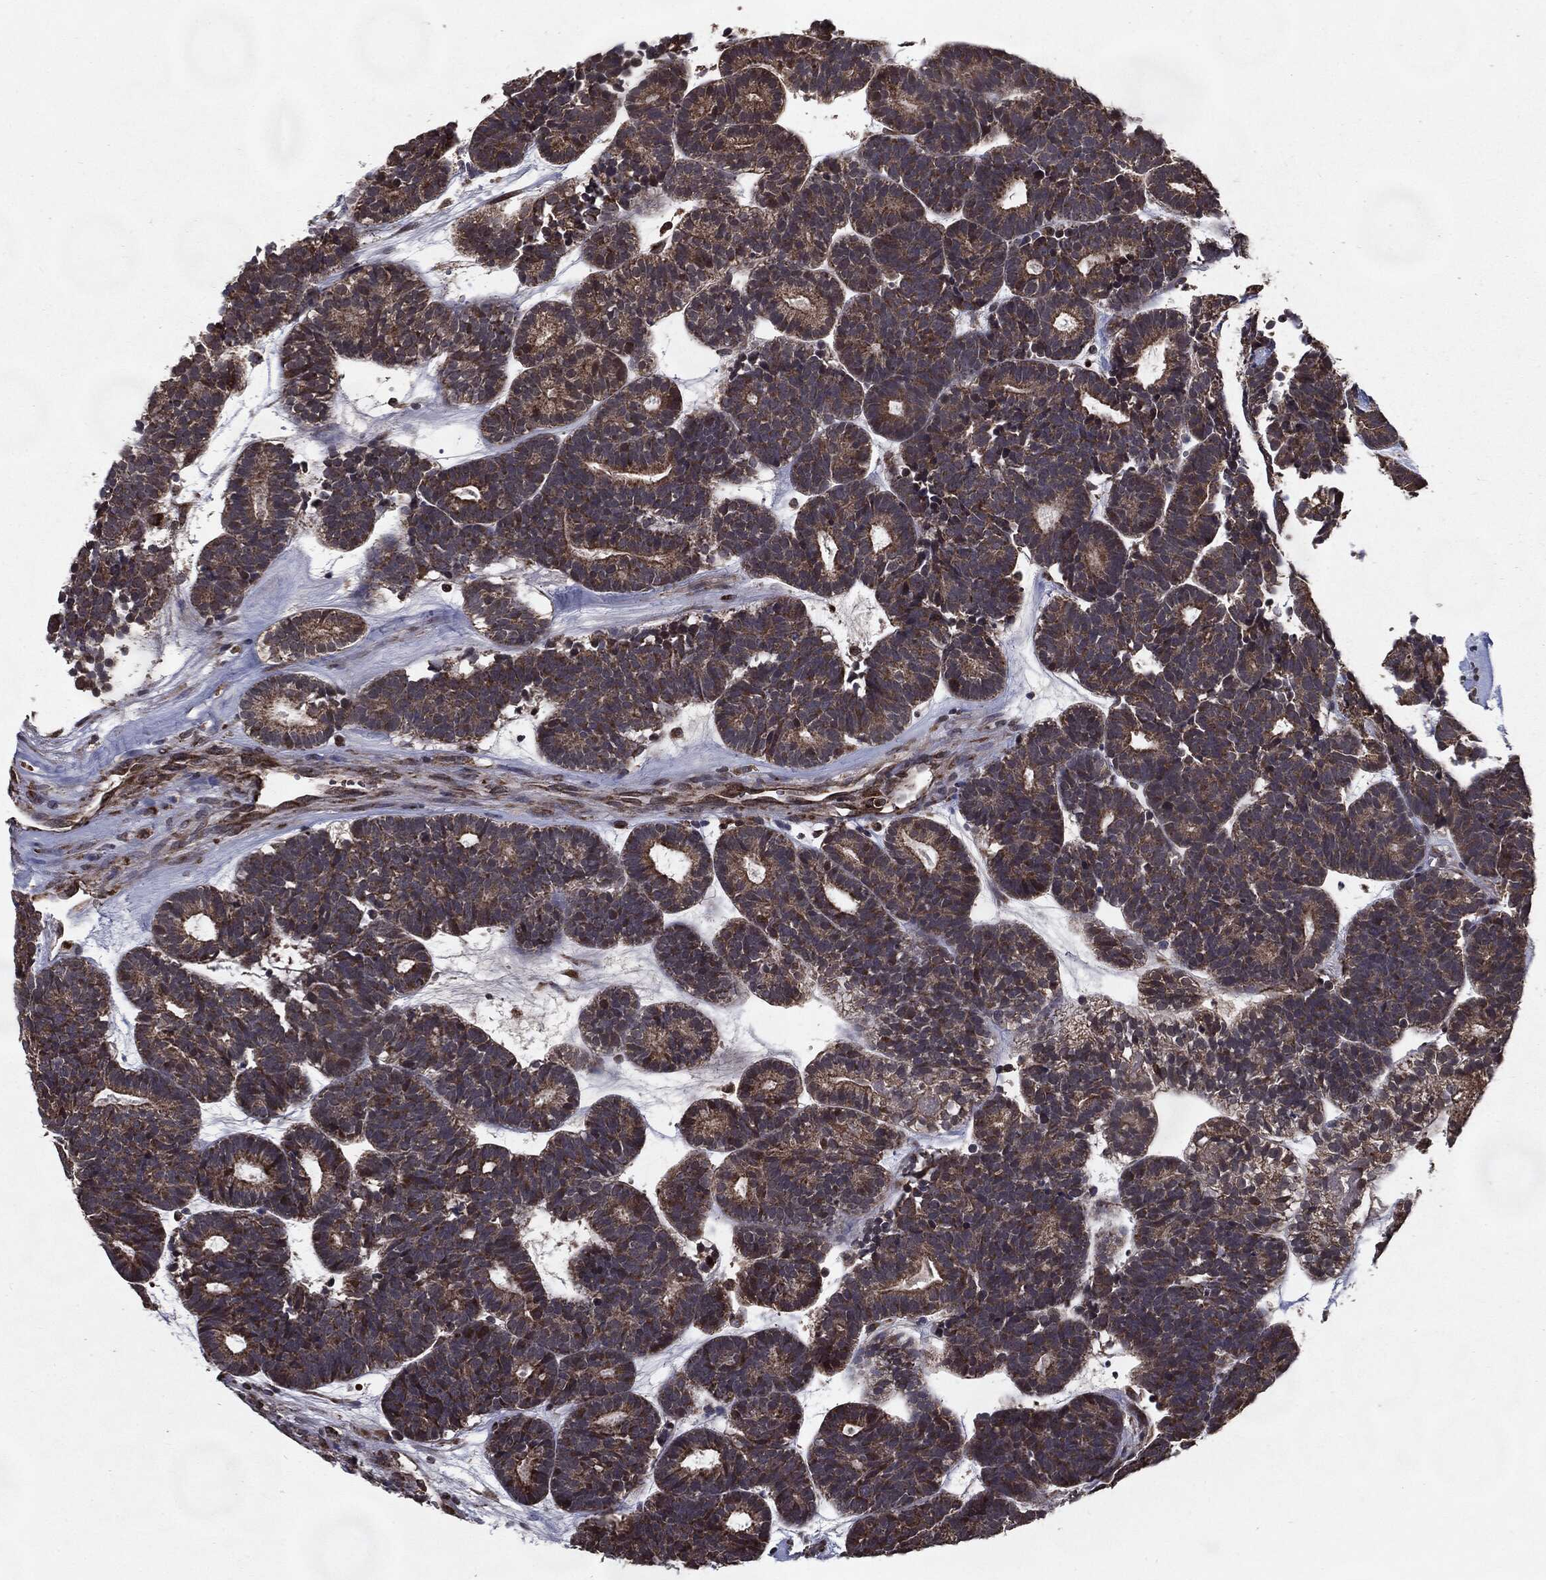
{"staining": {"intensity": "strong", "quantity": "25%-75%", "location": "cytoplasmic/membranous"}, "tissue": "head and neck cancer", "cell_type": "Tumor cells", "image_type": "cancer", "snomed": [{"axis": "morphology", "description": "Adenocarcinoma, NOS"}, {"axis": "topography", "description": "Head-Neck"}], "caption": "Immunohistochemistry (IHC) (DAB (3,3'-diaminobenzidine)) staining of head and neck adenocarcinoma shows strong cytoplasmic/membranous protein expression in approximately 25%-75% of tumor cells.", "gene": "HDAC5", "patient": {"sex": "female", "age": 81}}